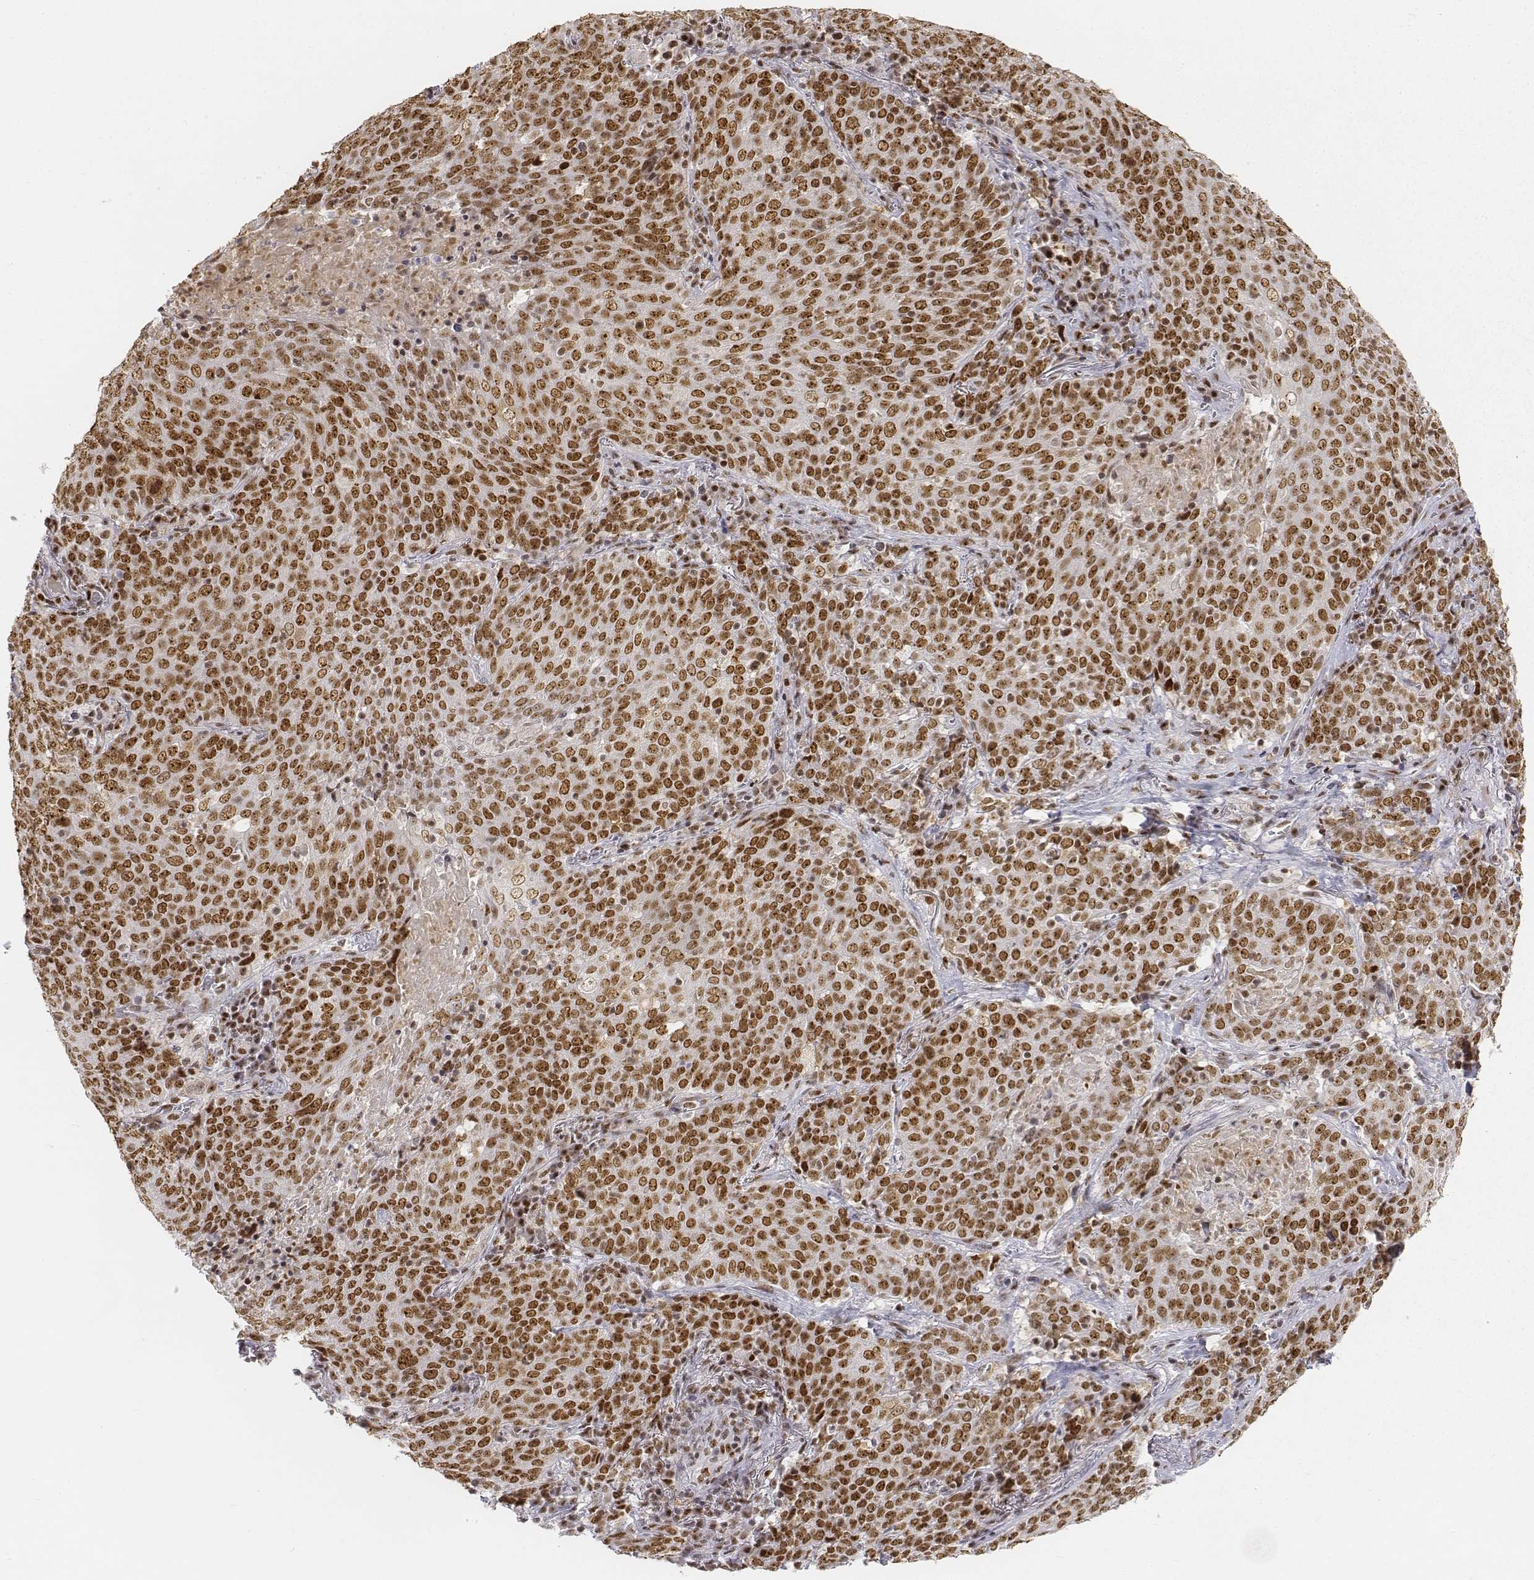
{"staining": {"intensity": "strong", "quantity": ">75%", "location": "nuclear"}, "tissue": "lung cancer", "cell_type": "Tumor cells", "image_type": "cancer", "snomed": [{"axis": "morphology", "description": "Squamous cell carcinoma, NOS"}, {"axis": "topography", "description": "Lung"}], "caption": "Squamous cell carcinoma (lung) tissue displays strong nuclear expression in approximately >75% of tumor cells, visualized by immunohistochemistry.", "gene": "PHF6", "patient": {"sex": "male", "age": 82}}